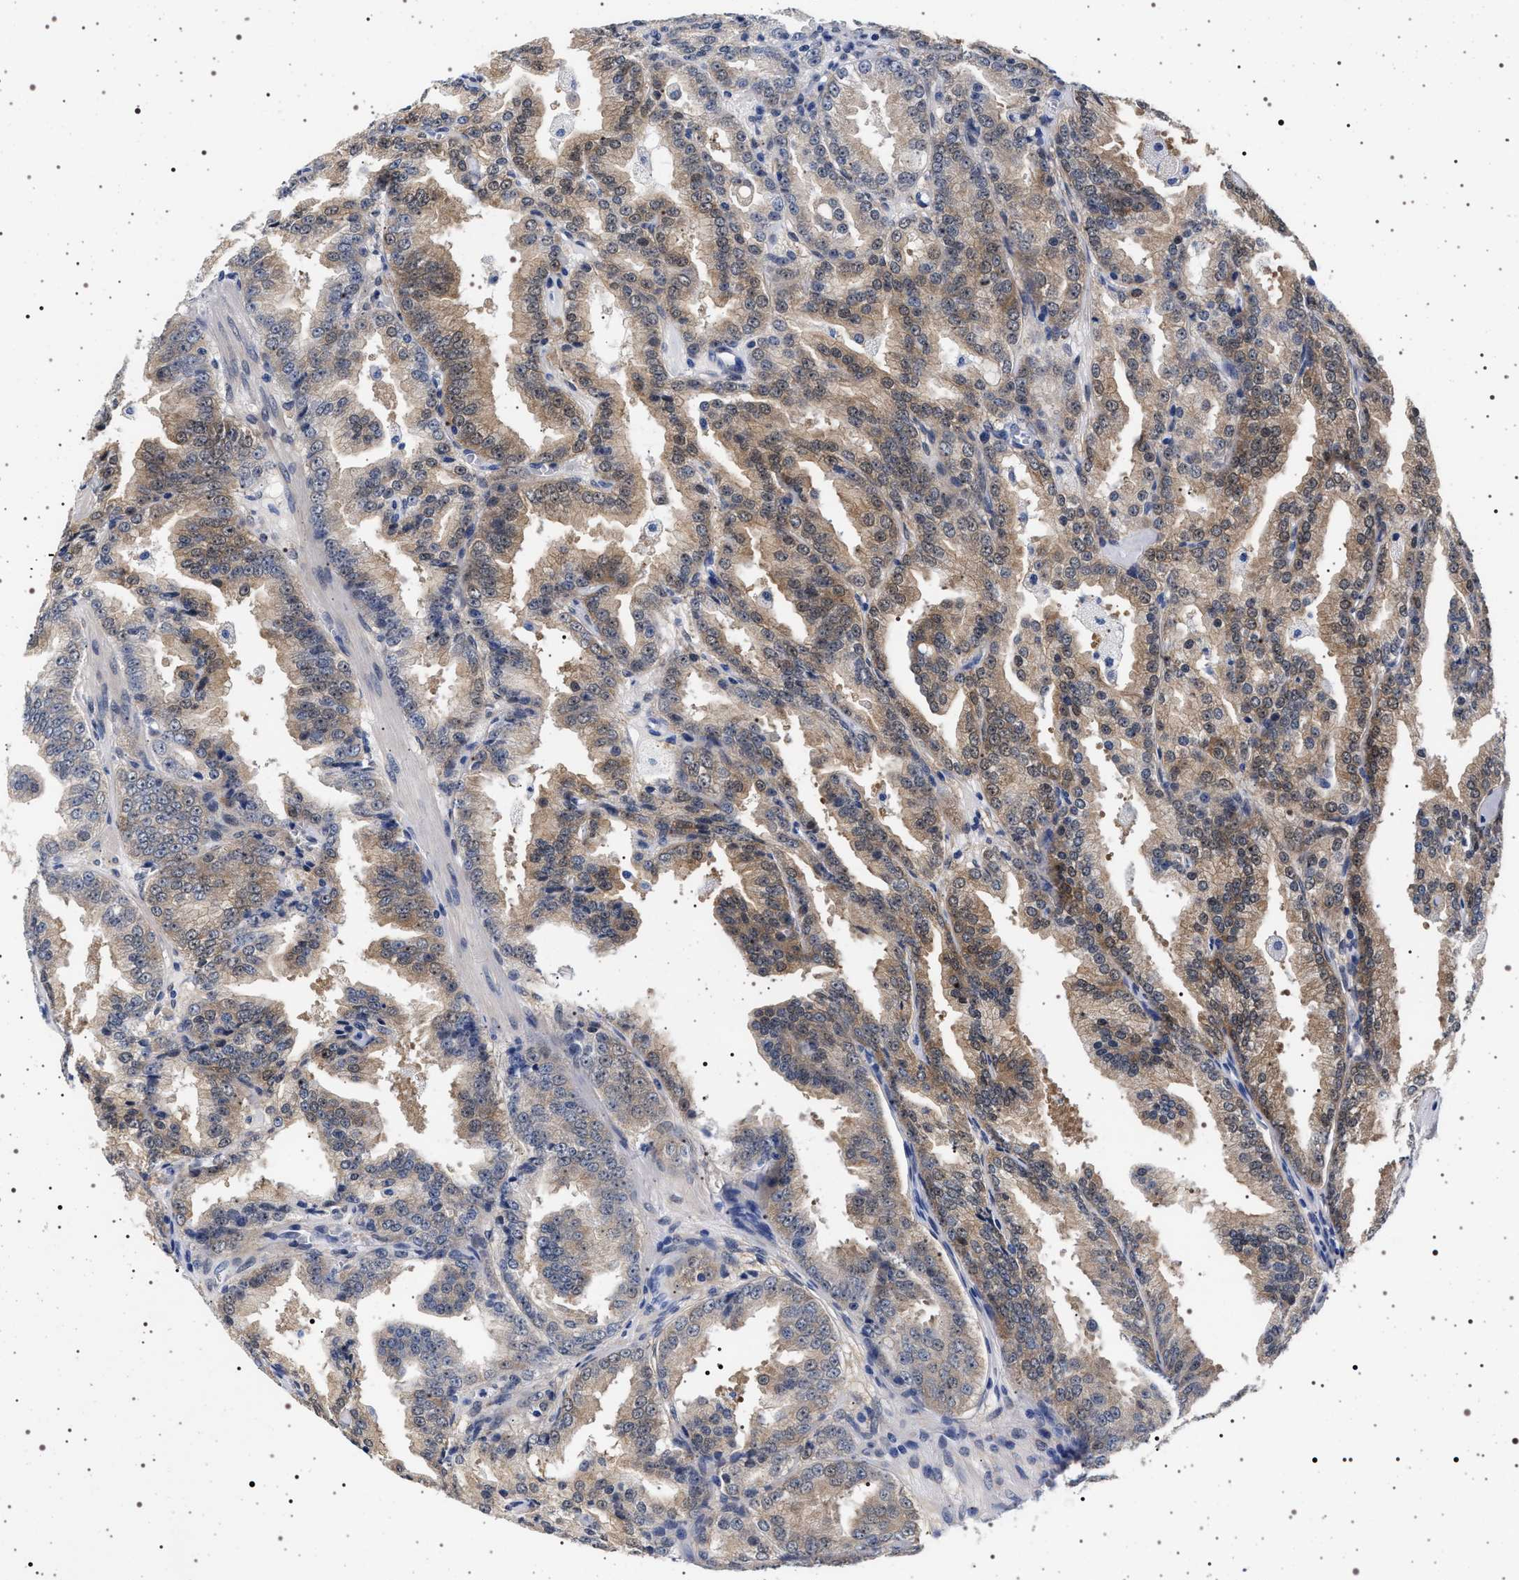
{"staining": {"intensity": "weak", "quantity": ">75%", "location": "cytoplasmic/membranous"}, "tissue": "prostate cancer", "cell_type": "Tumor cells", "image_type": "cancer", "snomed": [{"axis": "morphology", "description": "Adenocarcinoma, High grade"}, {"axis": "topography", "description": "Prostate"}], "caption": "Protein expression analysis of high-grade adenocarcinoma (prostate) displays weak cytoplasmic/membranous staining in approximately >75% of tumor cells. (Stains: DAB (3,3'-diaminobenzidine) in brown, nuclei in blue, Microscopy: brightfield microscopy at high magnification).", "gene": "MAPK10", "patient": {"sex": "male", "age": 61}}